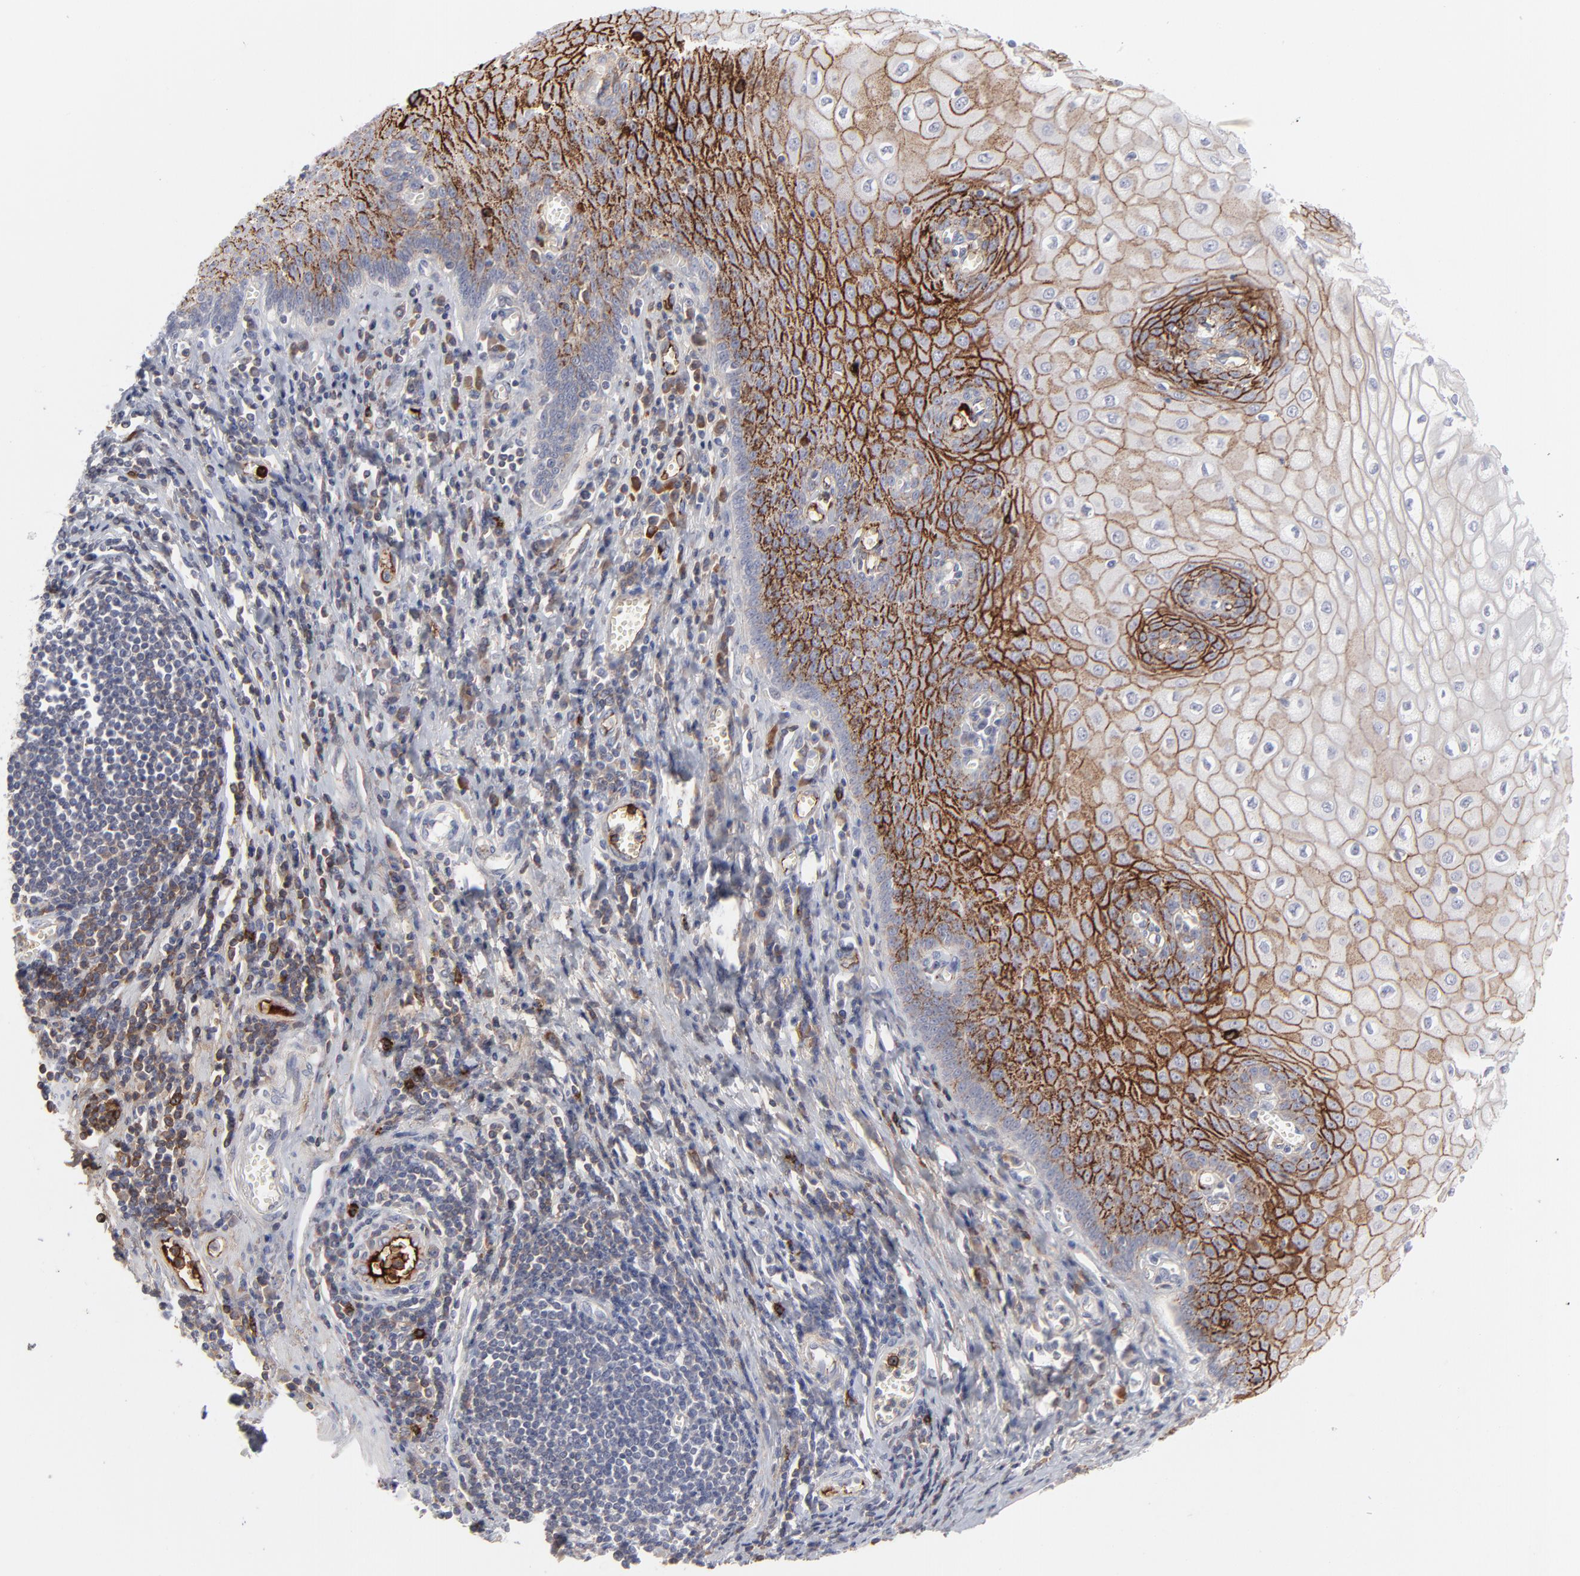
{"staining": {"intensity": "strong", "quantity": "25%-75%", "location": "cytoplasmic/membranous"}, "tissue": "esophagus", "cell_type": "Squamous epithelial cells", "image_type": "normal", "snomed": [{"axis": "morphology", "description": "Normal tissue, NOS"}, {"axis": "morphology", "description": "Squamous cell carcinoma, NOS"}, {"axis": "topography", "description": "Esophagus"}], "caption": "Immunohistochemistry histopathology image of normal human esophagus stained for a protein (brown), which displays high levels of strong cytoplasmic/membranous staining in about 25%-75% of squamous epithelial cells.", "gene": "CCR3", "patient": {"sex": "male", "age": 65}}